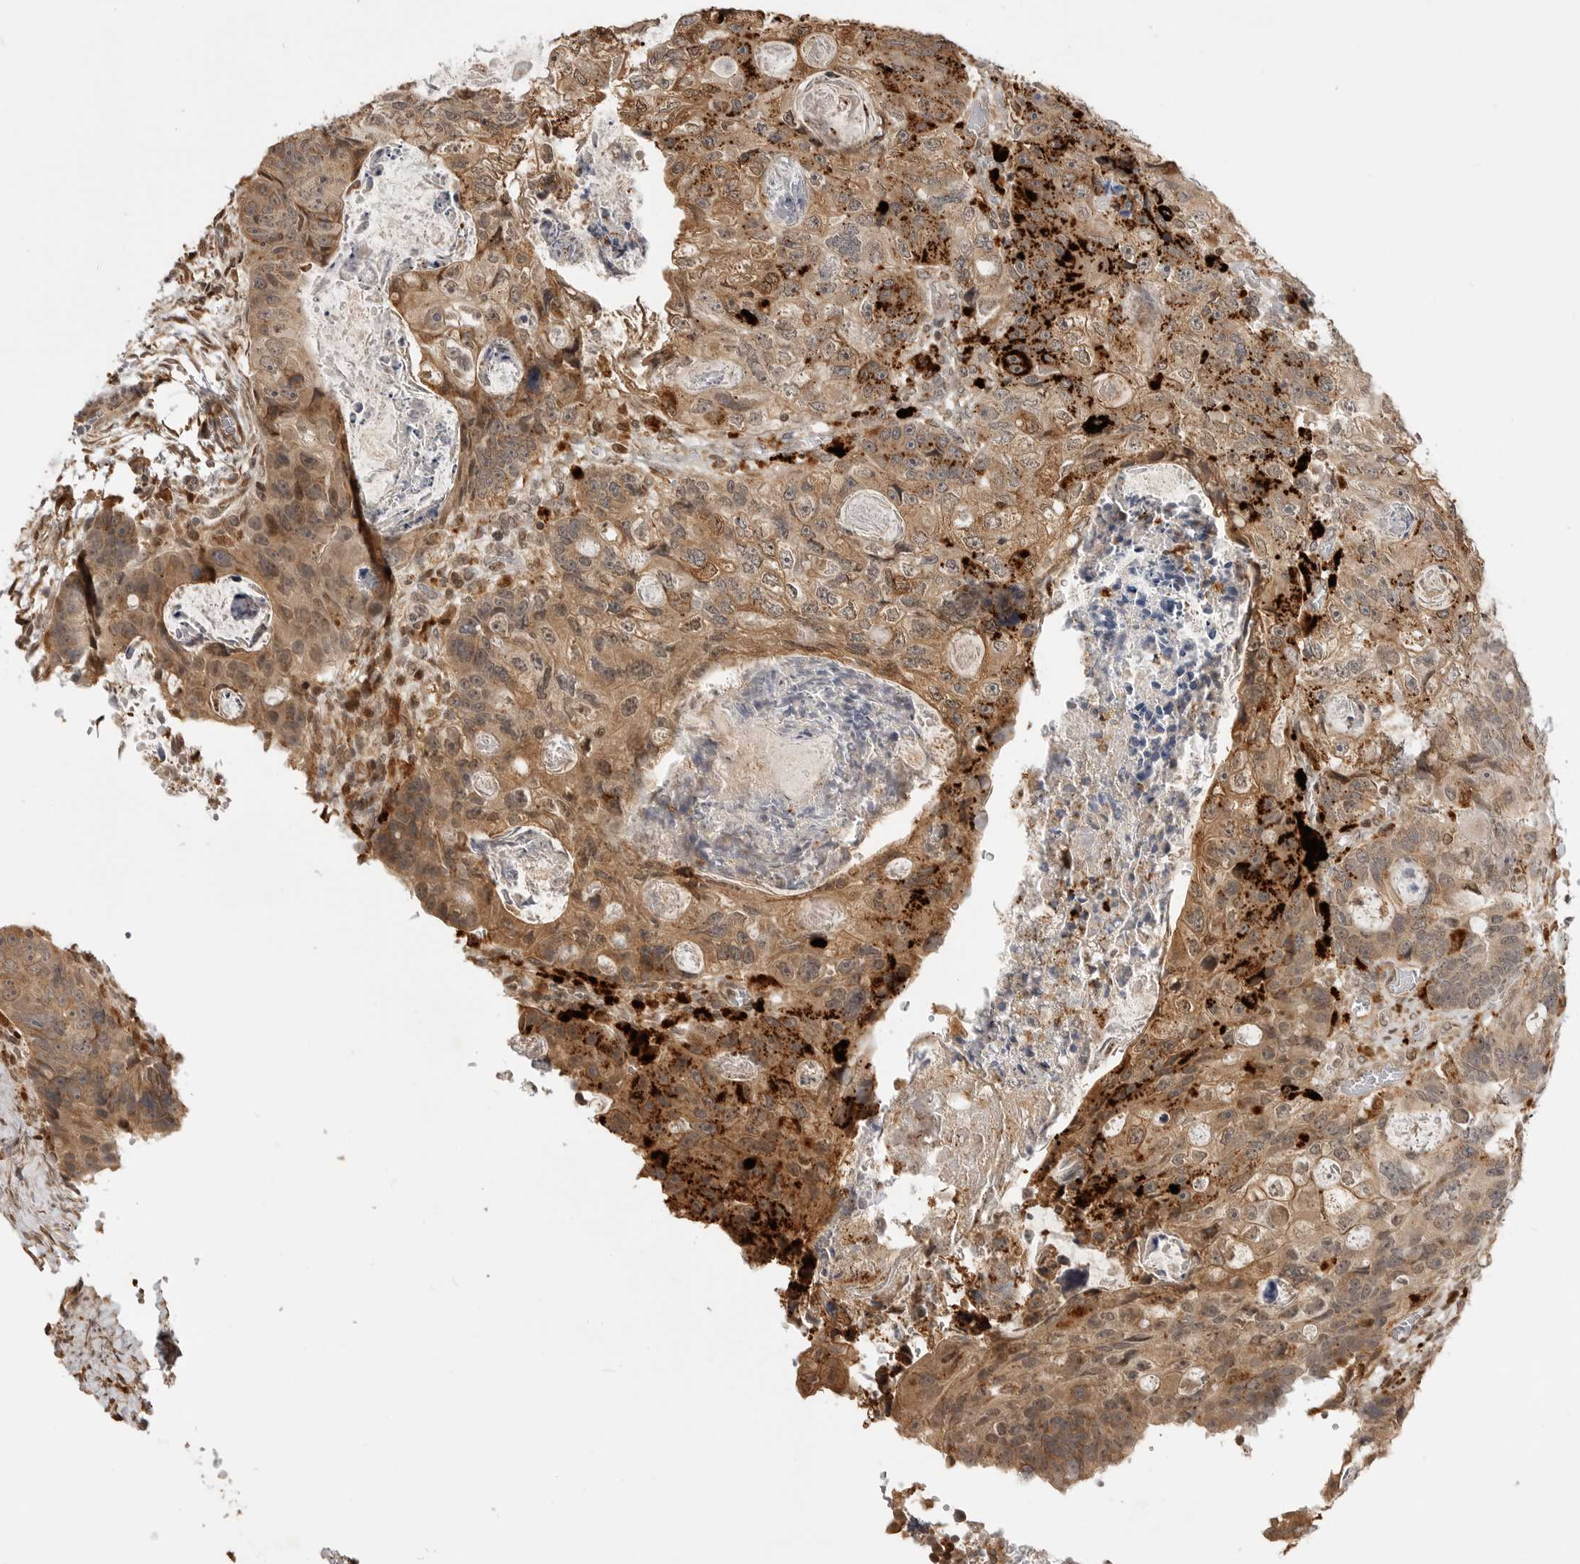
{"staining": {"intensity": "moderate", "quantity": ">75%", "location": "cytoplasmic/membranous,nuclear"}, "tissue": "colorectal cancer", "cell_type": "Tumor cells", "image_type": "cancer", "snomed": [{"axis": "morphology", "description": "Adenocarcinoma, NOS"}, {"axis": "topography", "description": "Rectum"}], "caption": "The image shows a brown stain indicating the presence of a protein in the cytoplasmic/membranous and nuclear of tumor cells in colorectal cancer.", "gene": "BMP2K", "patient": {"sex": "male", "age": 59}}